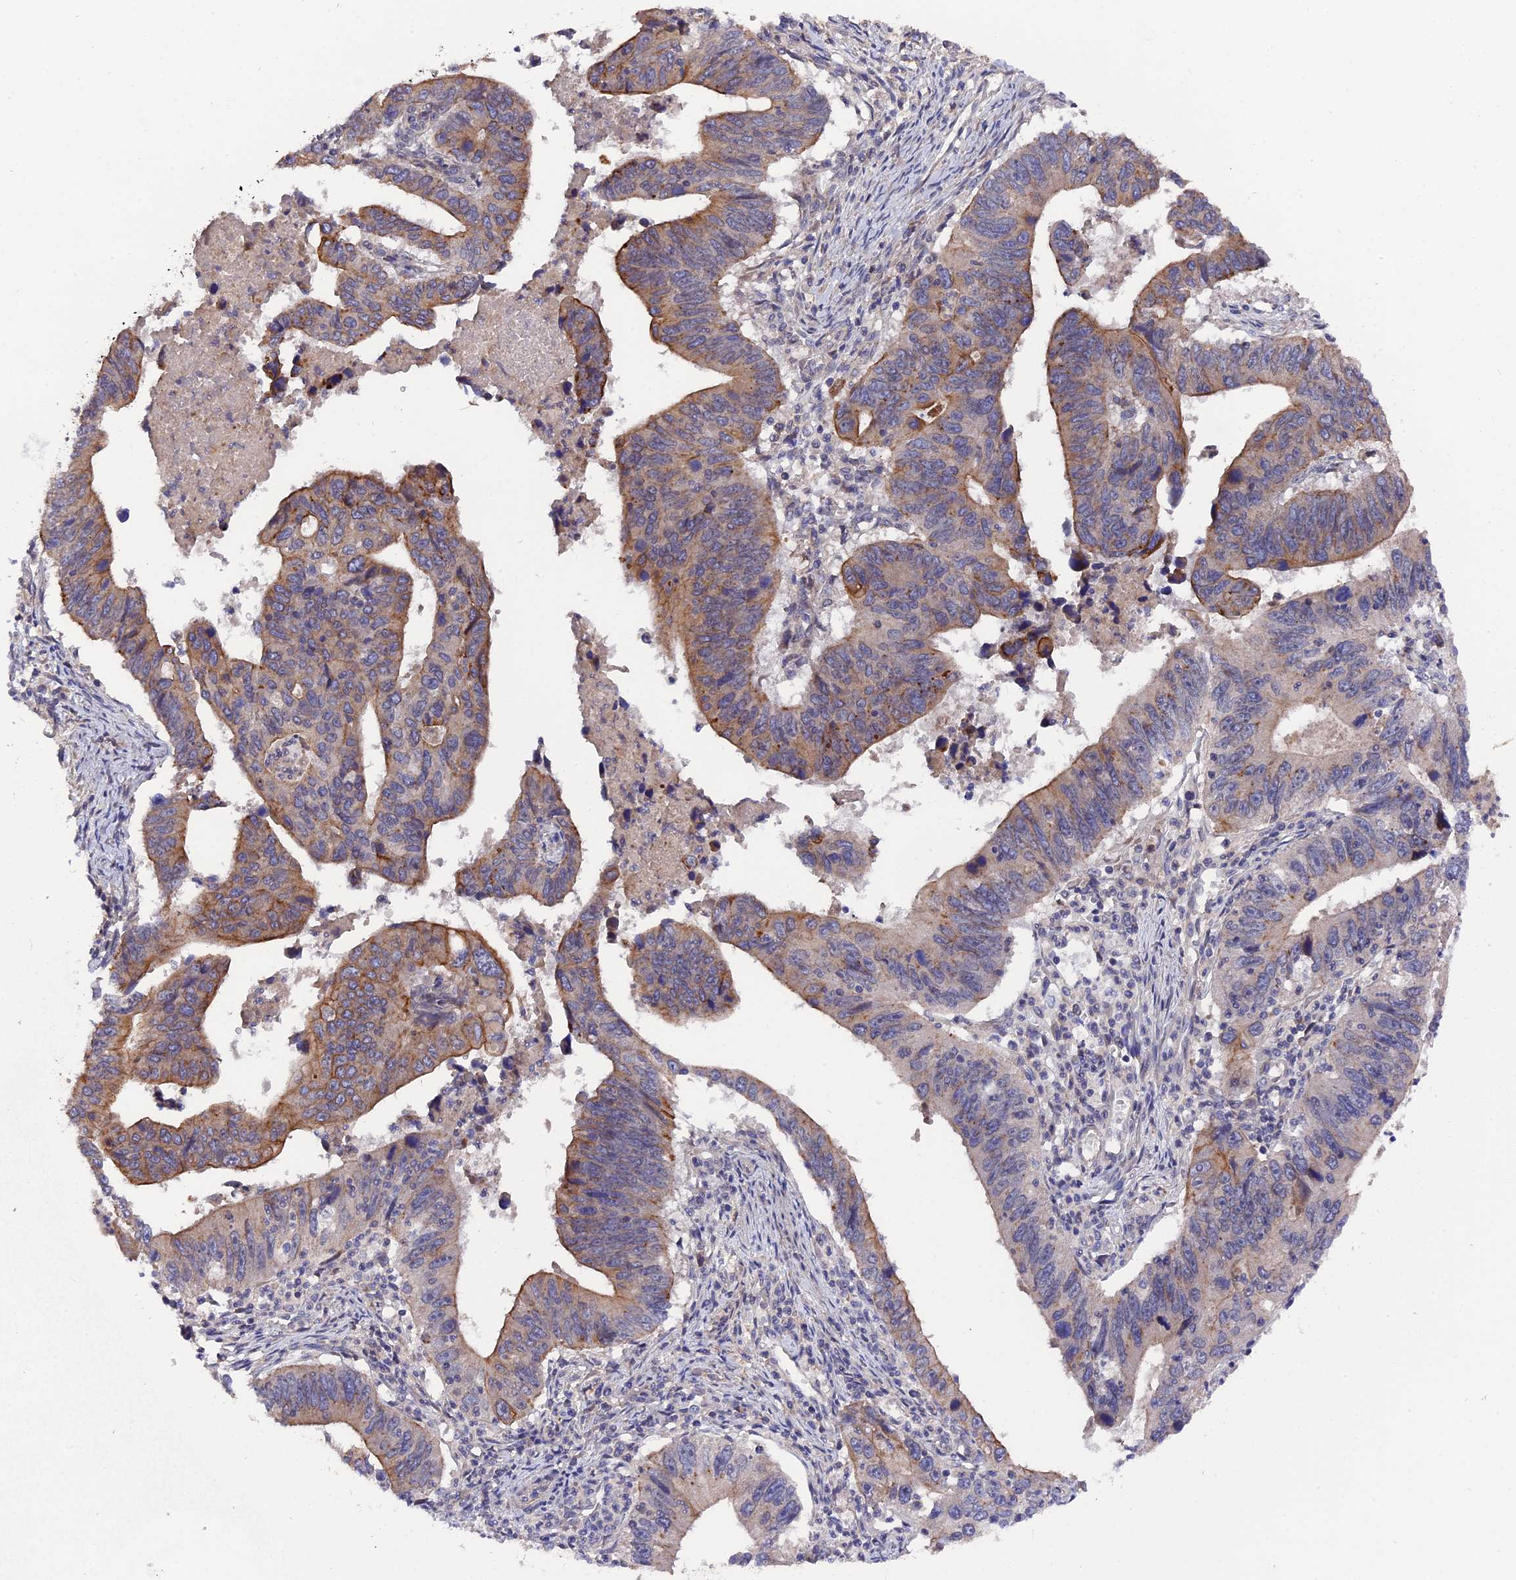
{"staining": {"intensity": "moderate", "quantity": "25%-75%", "location": "cytoplasmic/membranous"}, "tissue": "stomach cancer", "cell_type": "Tumor cells", "image_type": "cancer", "snomed": [{"axis": "morphology", "description": "Adenocarcinoma, NOS"}, {"axis": "topography", "description": "Stomach"}], "caption": "Approximately 25%-75% of tumor cells in human stomach cancer (adenocarcinoma) show moderate cytoplasmic/membranous protein staining as visualized by brown immunohistochemical staining.", "gene": "ZCCHC2", "patient": {"sex": "male", "age": 59}}